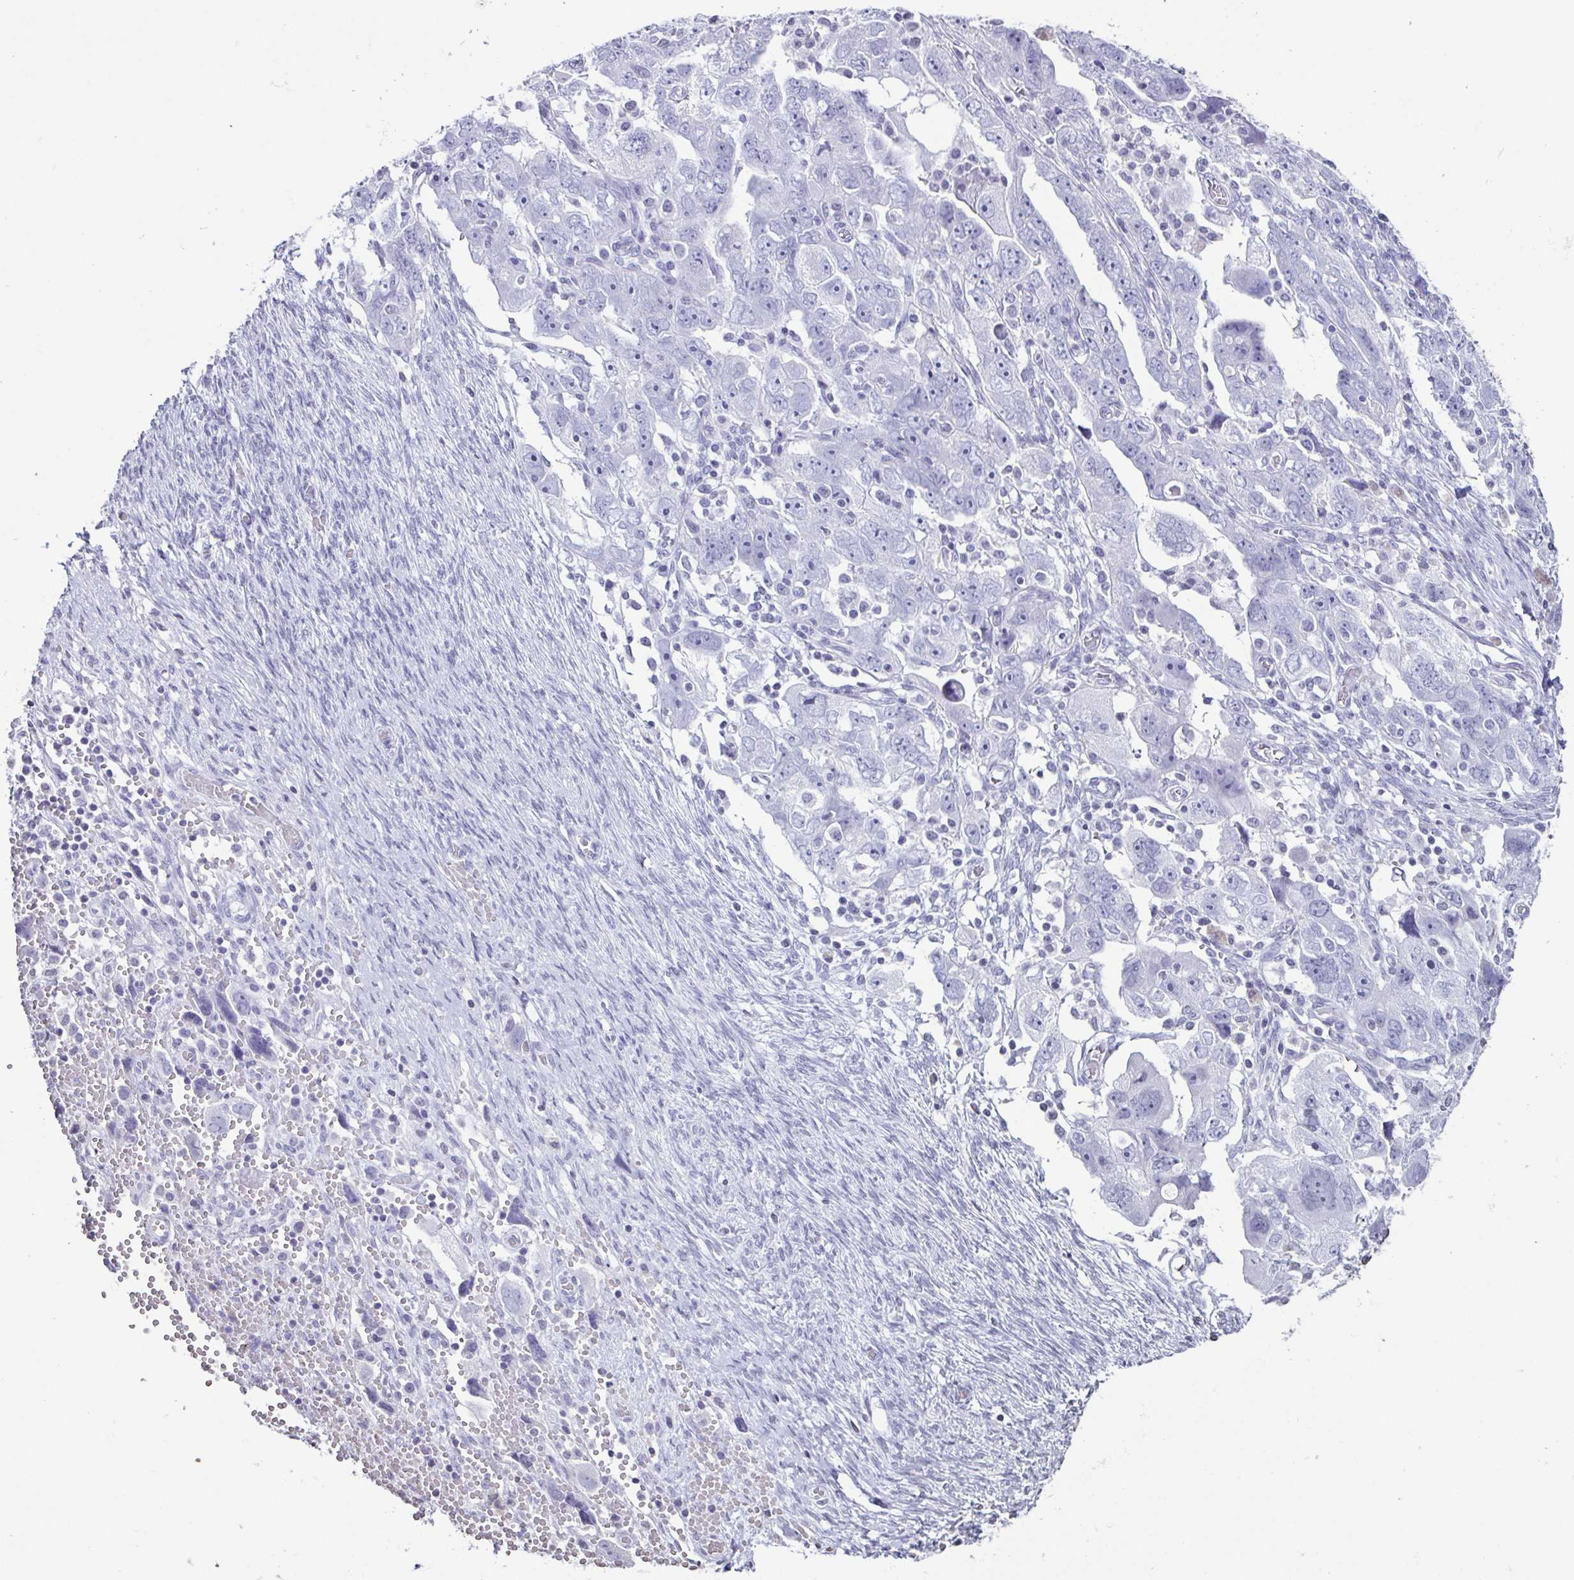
{"staining": {"intensity": "negative", "quantity": "none", "location": "none"}, "tissue": "ovarian cancer", "cell_type": "Tumor cells", "image_type": "cancer", "snomed": [{"axis": "morphology", "description": "Carcinoma, NOS"}, {"axis": "morphology", "description": "Cystadenocarcinoma, serous, NOS"}, {"axis": "topography", "description": "Ovary"}], "caption": "There is no significant expression in tumor cells of ovarian cancer (serous cystadenocarcinoma).", "gene": "VCY1B", "patient": {"sex": "female", "age": 69}}